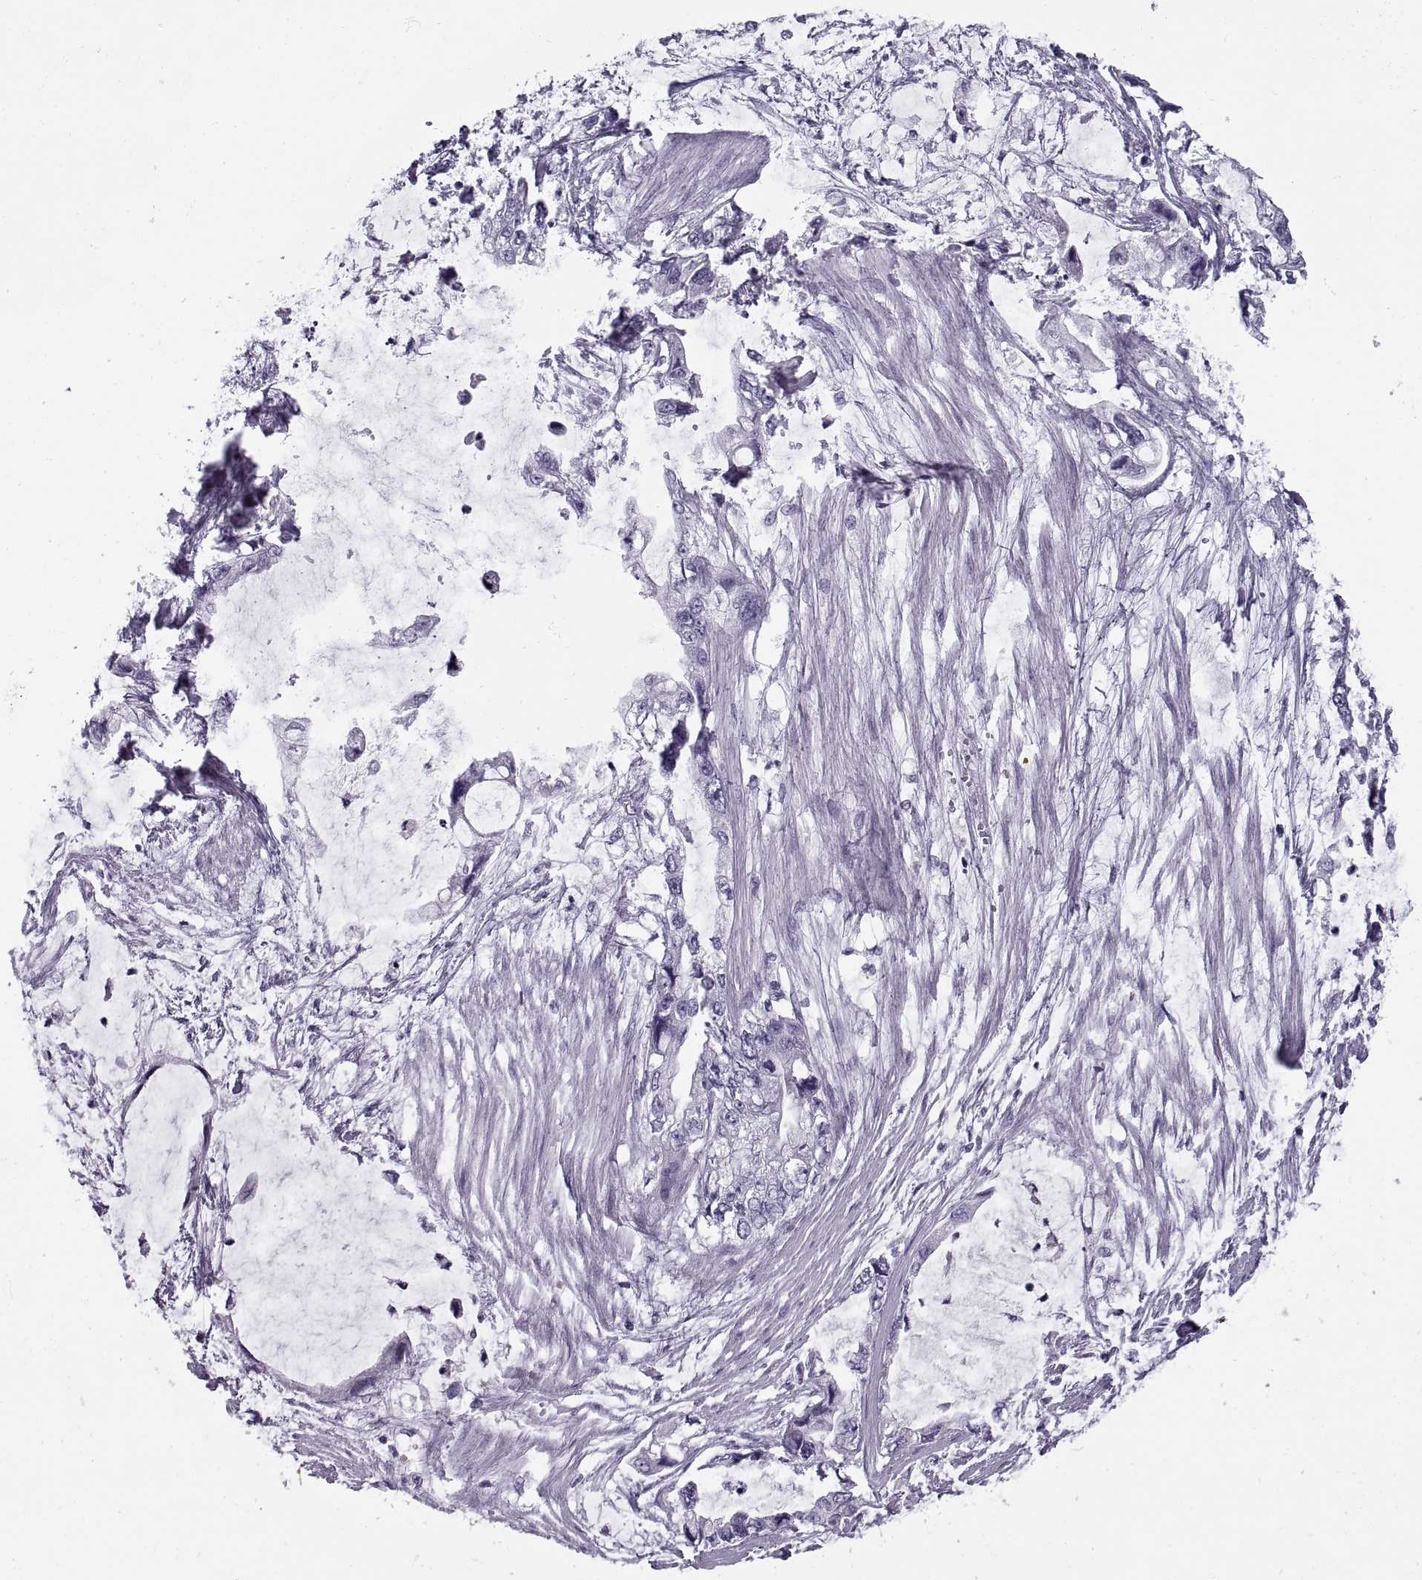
{"staining": {"intensity": "negative", "quantity": "none", "location": "none"}, "tissue": "stomach cancer", "cell_type": "Tumor cells", "image_type": "cancer", "snomed": [{"axis": "morphology", "description": "Adenocarcinoma, NOS"}, {"axis": "topography", "description": "Pancreas"}, {"axis": "topography", "description": "Stomach, upper"}, {"axis": "topography", "description": "Stomach"}], "caption": "Stomach cancer (adenocarcinoma) was stained to show a protein in brown. There is no significant expression in tumor cells.", "gene": "RLBP1", "patient": {"sex": "male", "age": 77}}